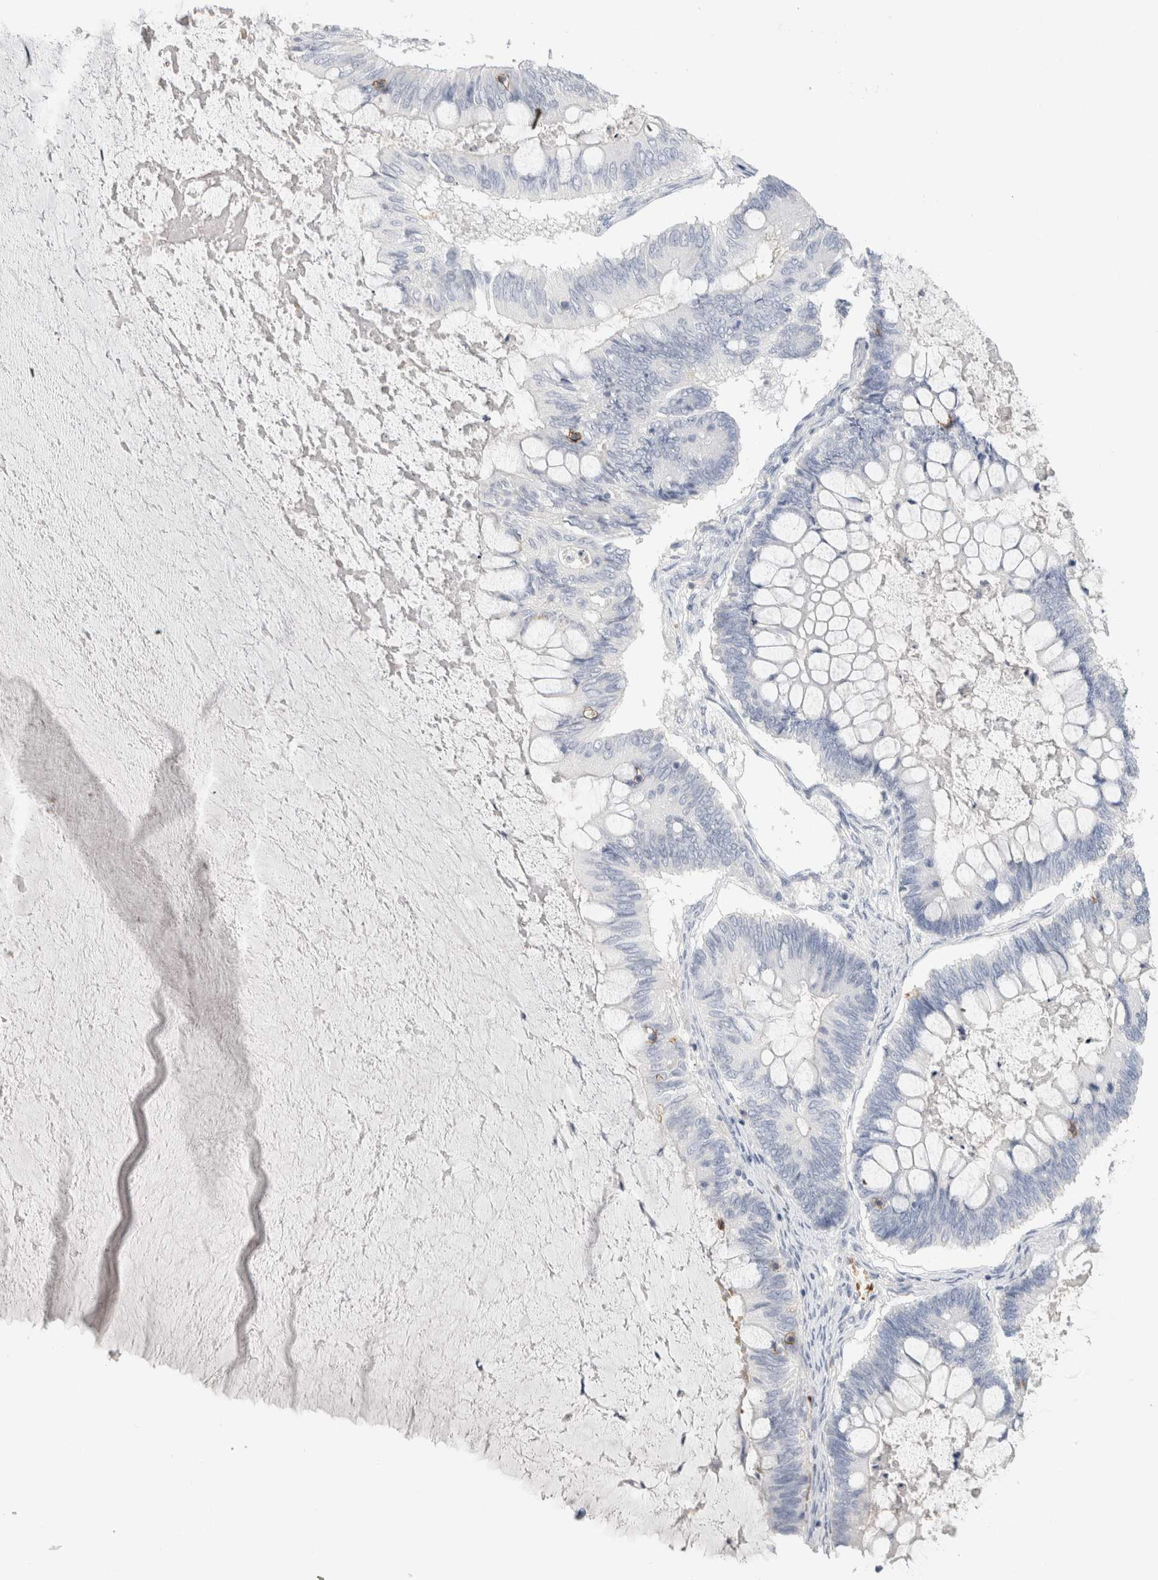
{"staining": {"intensity": "negative", "quantity": "none", "location": "none"}, "tissue": "ovarian cancer", "cell_type": "Tumor cells", "image_type": "cancer", "snomed": [{"axis": "morphology", "description": "Cystadenocarcinoma, mucinous, NOS"}, {"axis": "topography", "description": "Ovary"}], "caption": "Immunohistochemistry of human ovarian cancer reveals no staining in tumor cells.", "gene": "CD38", "patient": {"sex": "female", "age": 61}}